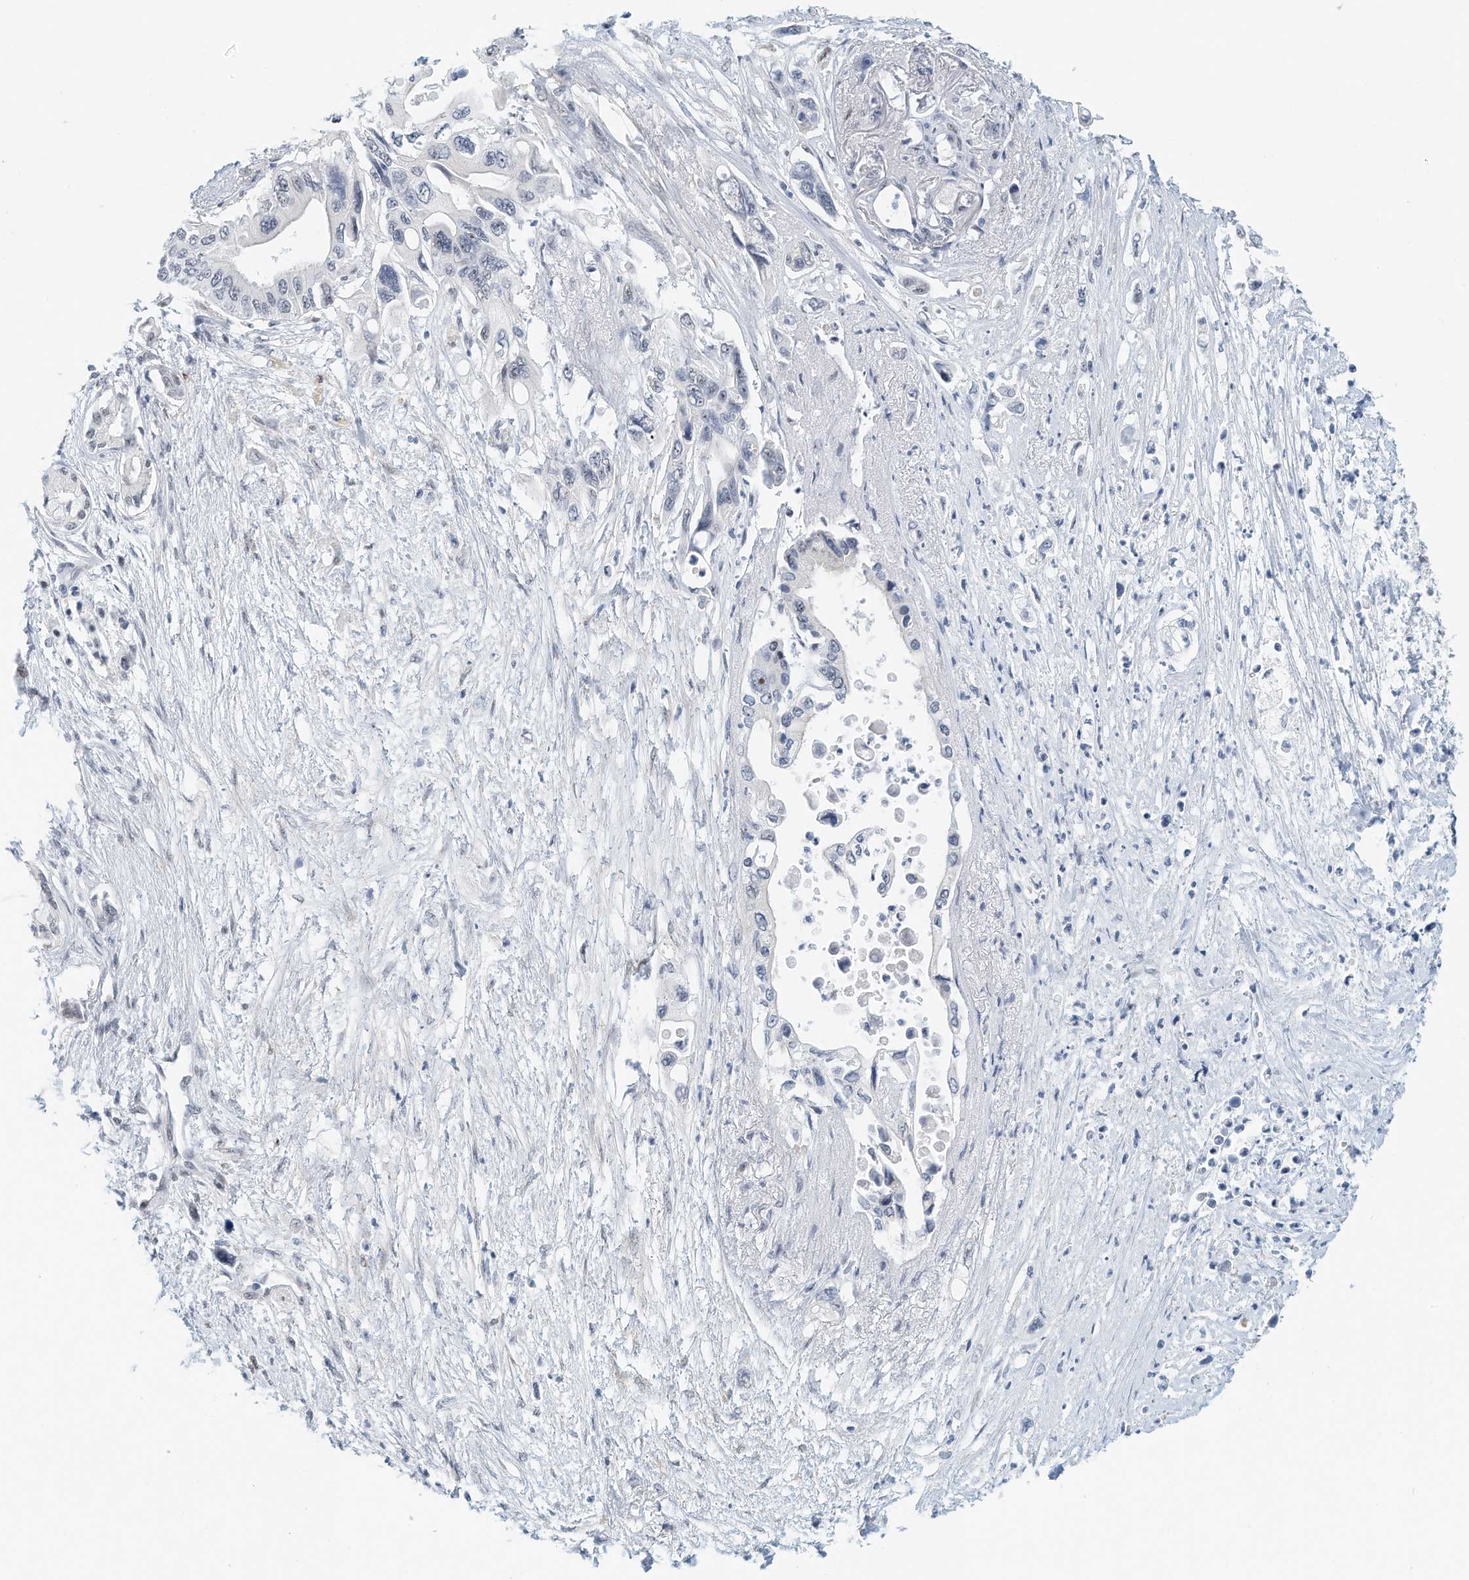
{"staining": {"intensity": "negative", "quantity": "none", "location": "none"}, "tissue": "pancreatic cancer", "cell_type": "Tumor cells", "image_type": "cancer", "snomed": [{"axis": "morphology", "description": "Adenocarcinoma, NOS"}, {"axis": "topography", "description": "Pancreas"}], "caption": "DAB (3,3'-diaminobenzidine) immunohistochemical staining of adenocarcinoma (pancreatic) demonstrates no significant positivity in tumor cells. The staining is performed using DAB brown chromogen with nuclei counter-stained in using hematoxylin.", "gene": "ARHGAP28", "patient": {"sex": "male", "age": 66}}